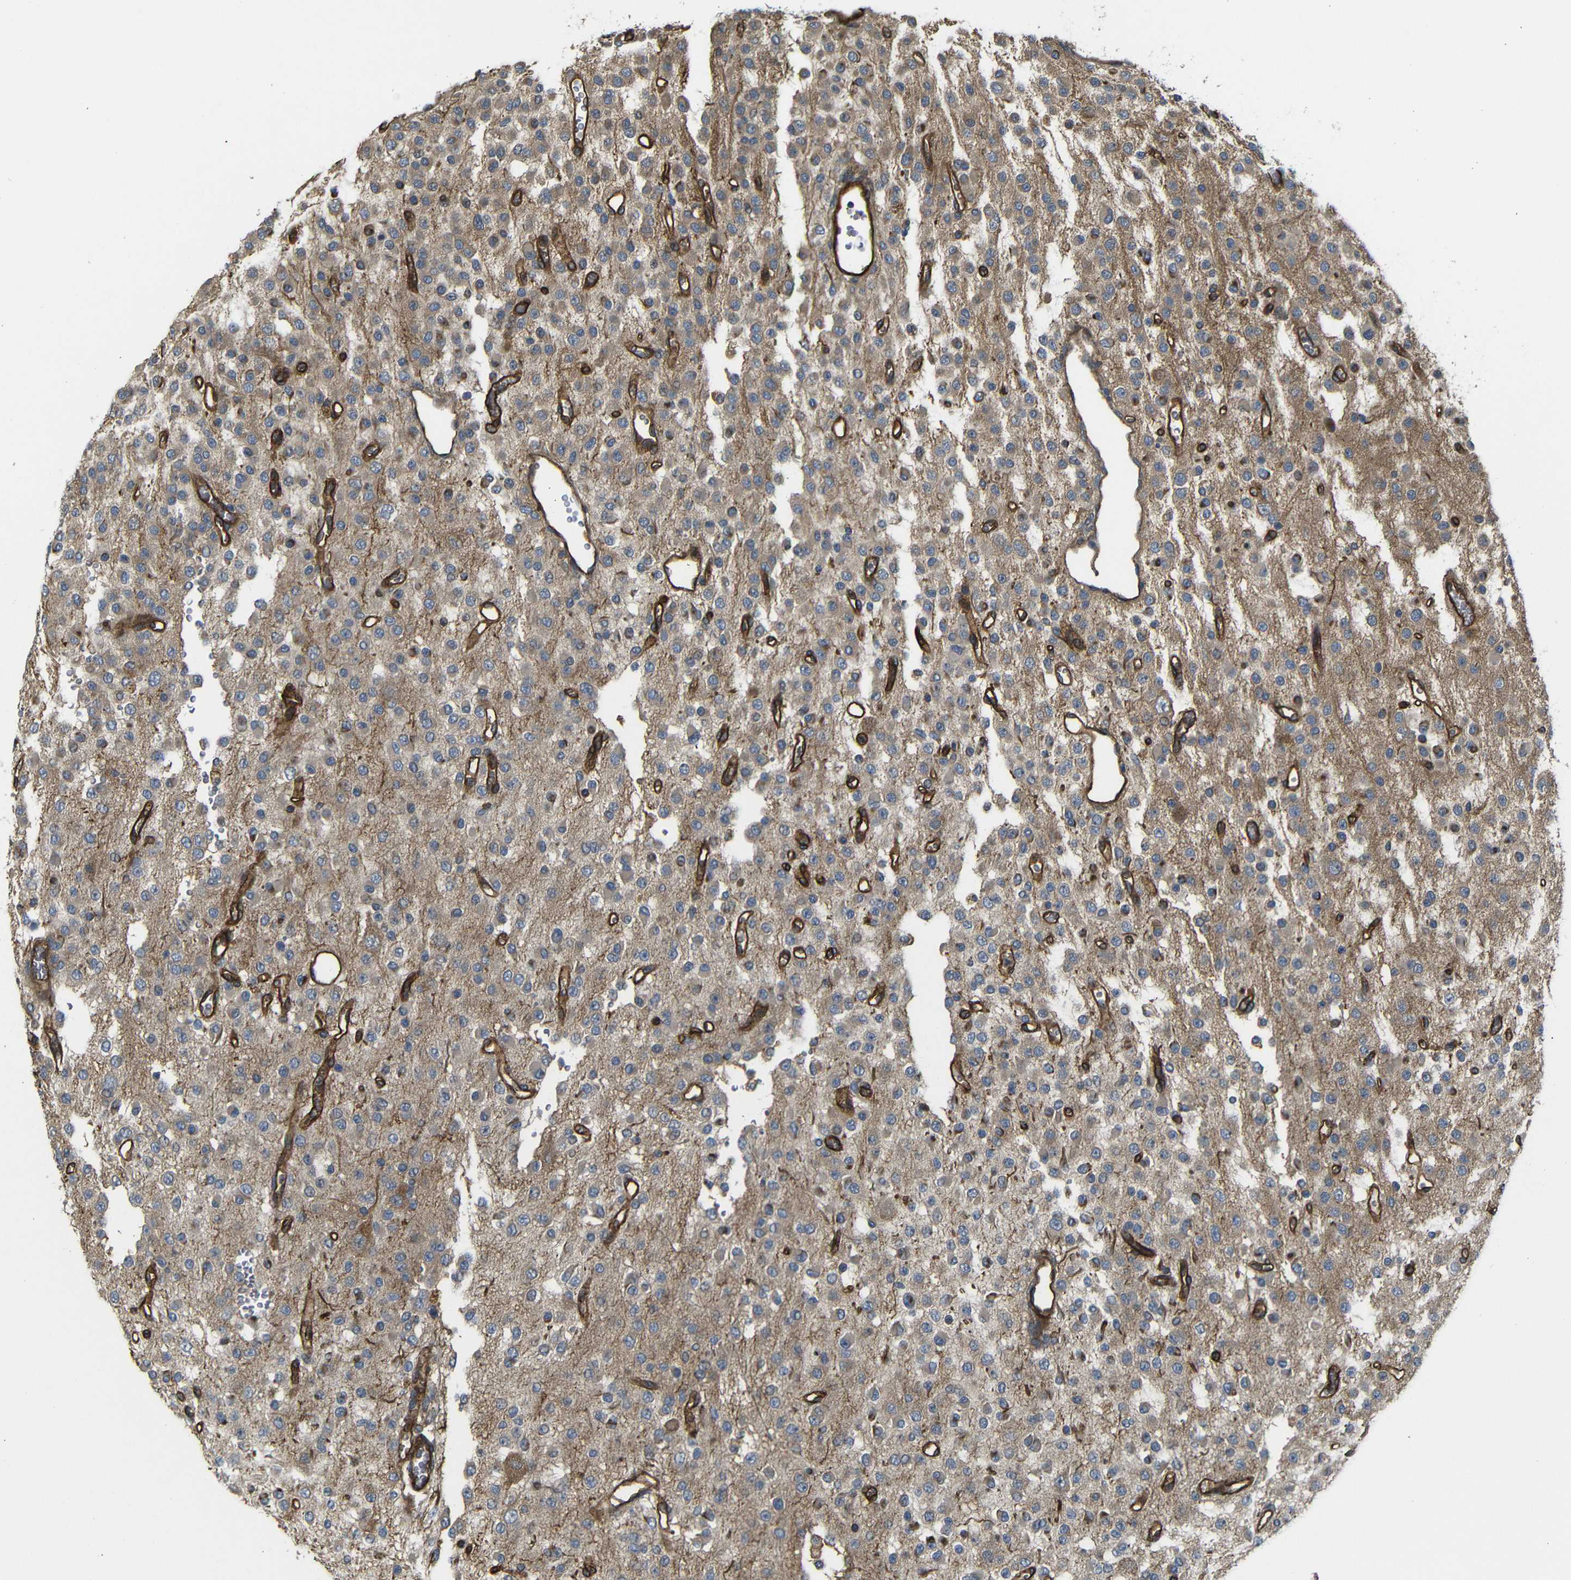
{"staining": {"intensity": "moderate", "quantity": ">75%", "location": "cytoplasmic/membranous"}, "tissue": "glioma", "cell_type": "Tumor cells", "image_type": "cancer", "snomed": [{"axis": "morphology", "description": "Glioma, malignant, Low grade"}, {"axis": "topography", "description": "Brain"}], "caption": "Approximately >75% of tumor cells in malignant low-grade glioma exhibit moderate cytoplasmic/membranous protein staining as visualized by brown immunohistochemical staining.", "gene": "RELL1", "patient": {"sex": "male", "age": 38}}